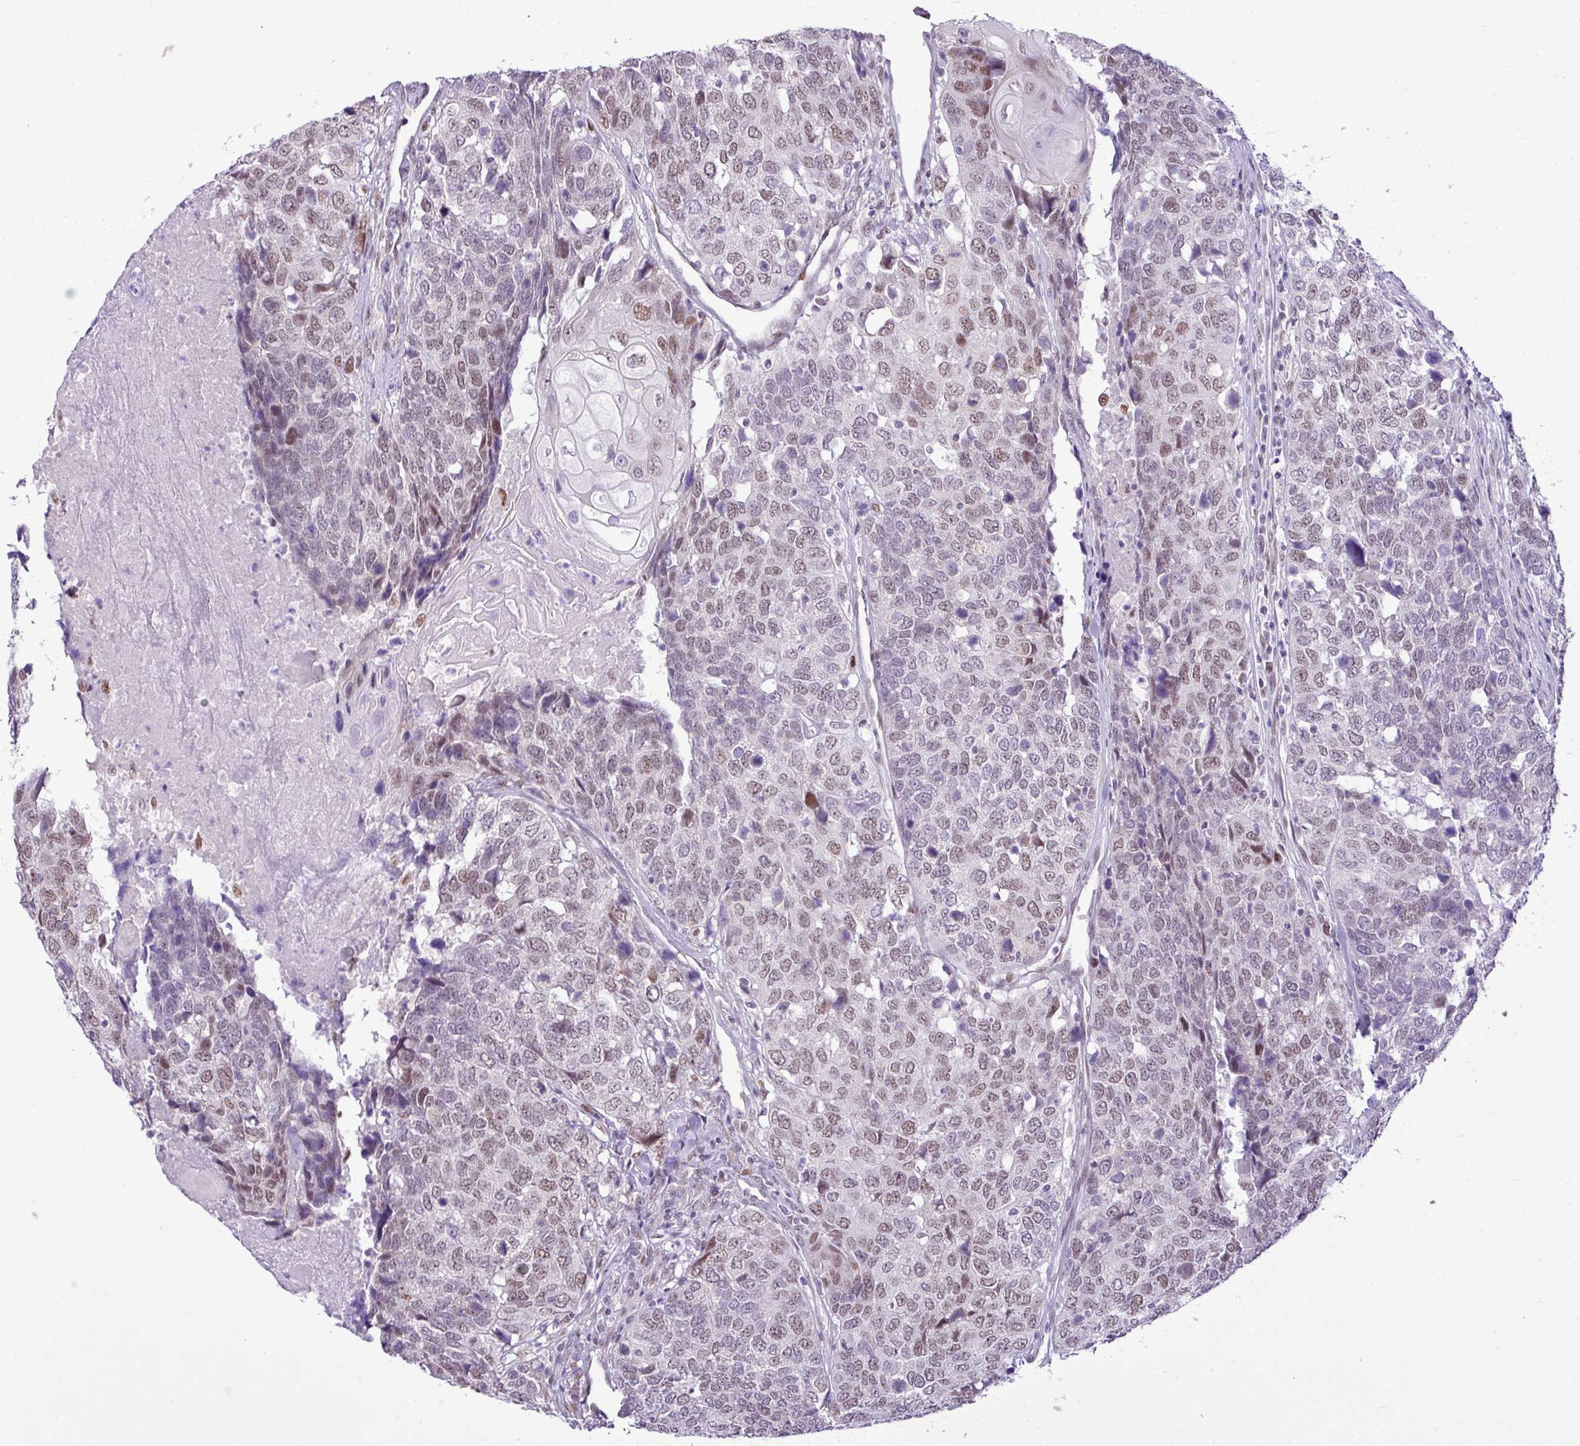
{"staining": {"intensity": "weak", "quantity": "25%-75%", "location": "nuclear"}, "tissue": "head and neck cancer", "cell_type": "Tumor cells", "image_type": "cancer", "snomed": [{"axis": "morphology", "description": "Squamous cell carcinoma, NOS"}, {"axis": "topography", "description": "Head-Neck"}], "caption": "The image displays a brown stain indicating the presence of a protein in the nuclear of tumor cells in head and neck squamous cell carcinoma. The staining was performed using DAB (3,3'-diaminobenzidine) to visualize the protein expression in brown, while the nuclei were stained in blue with hematoxylin (Magnification: 20x).", "gene": "ELOA2", "patient": {"sex": "male", "age": 66}}